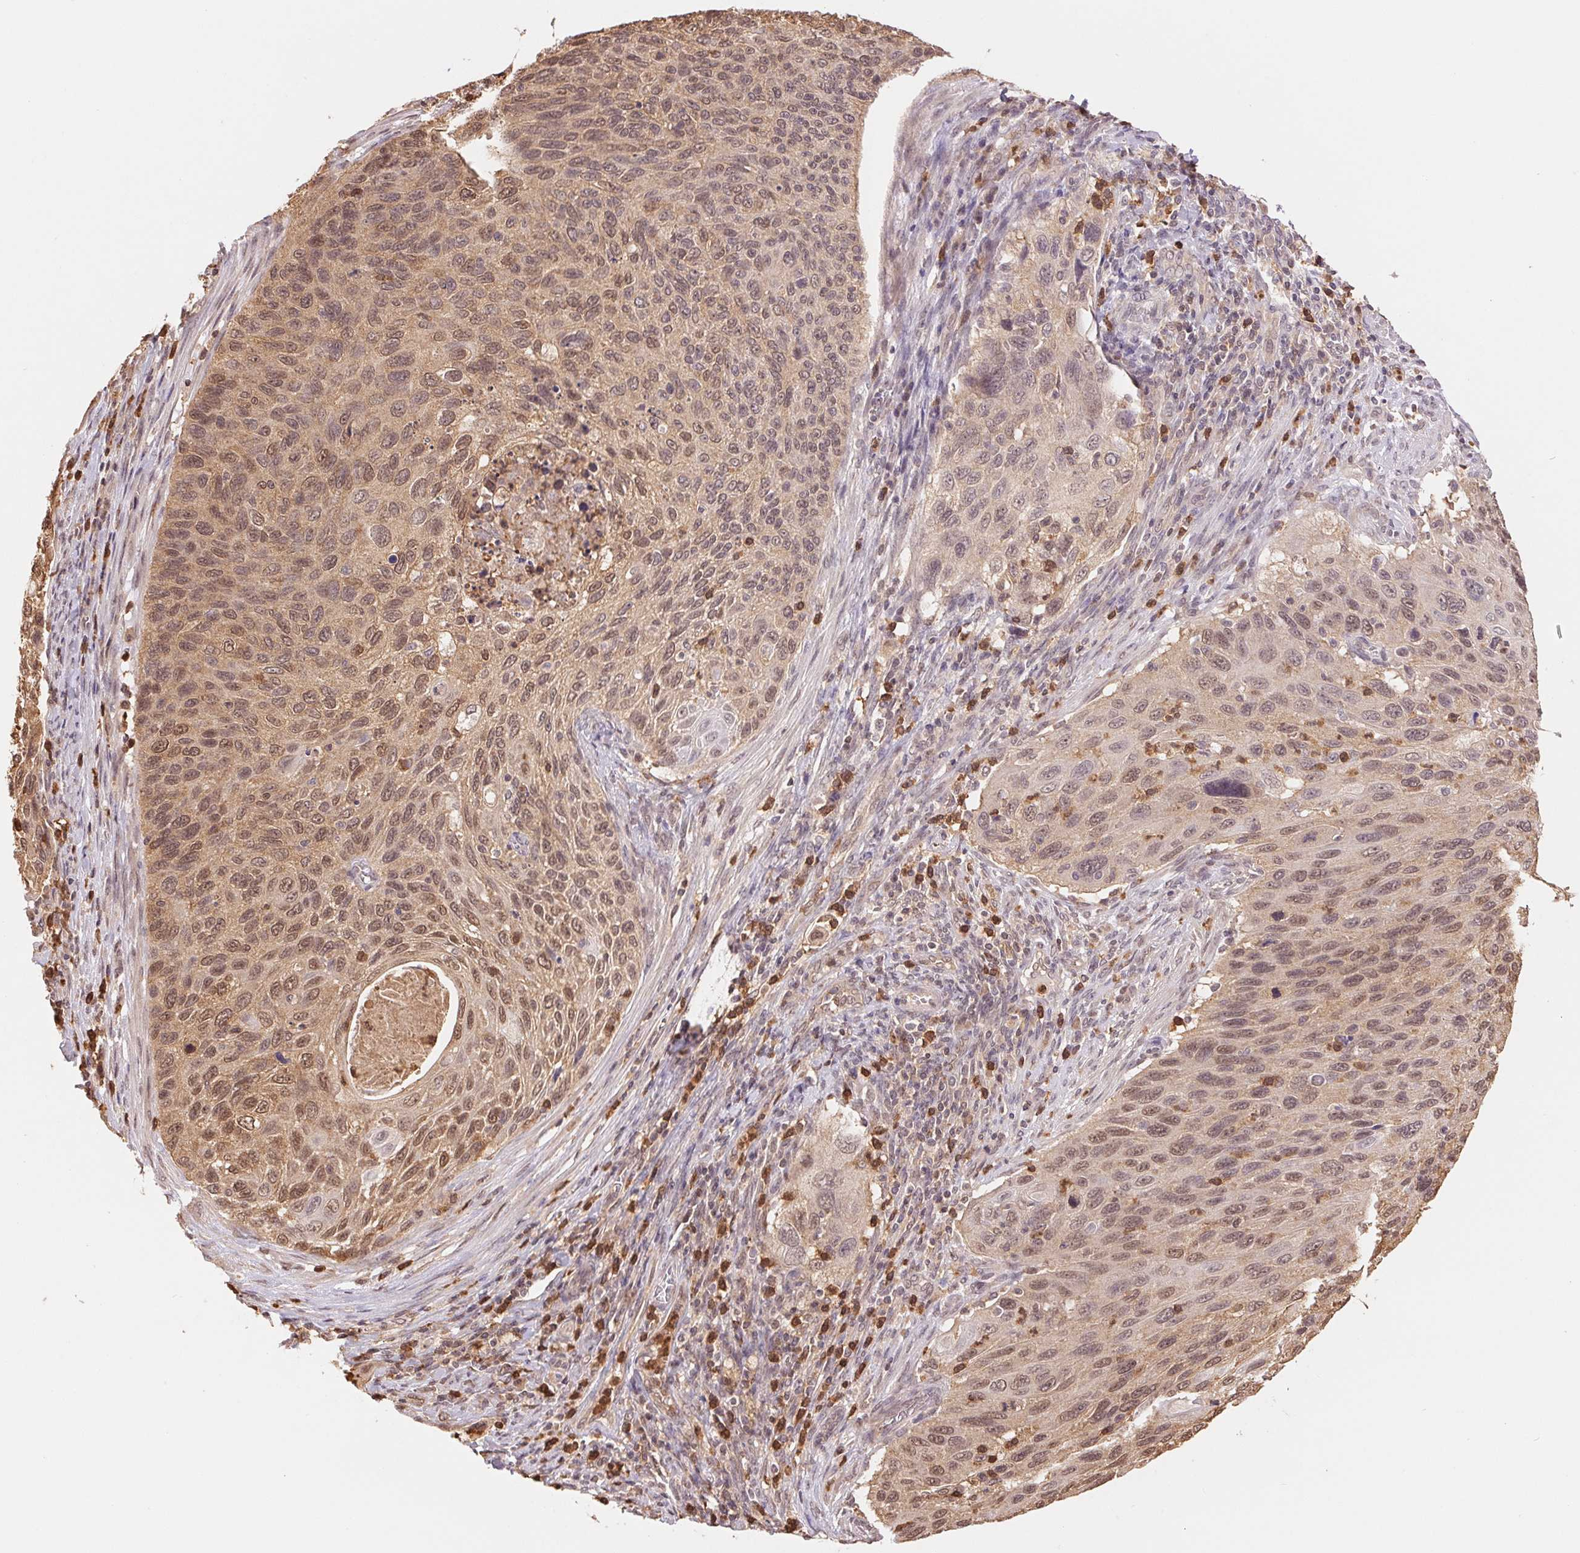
{"staining": {"intensity": "moderate", "quantity": ">75%", "location": "nuclear"}, "tissue": "cervical cancer", "cell_type": "Tumor cells", "image_type": "cancer", "snomed": [{"axis": "morphology", "description": "Squamous cell carcinoma, NOS"}, {"axis": "topography", "description": "Cervix"}], "caption": "Protein expression analysis of human cervical cancer (squamous cell carcinoma) reveals moderate nuclear positivity in about >75% of tumor cells.", "gene": "CDC123", "patient": {"sex": "female", "age": 70}}